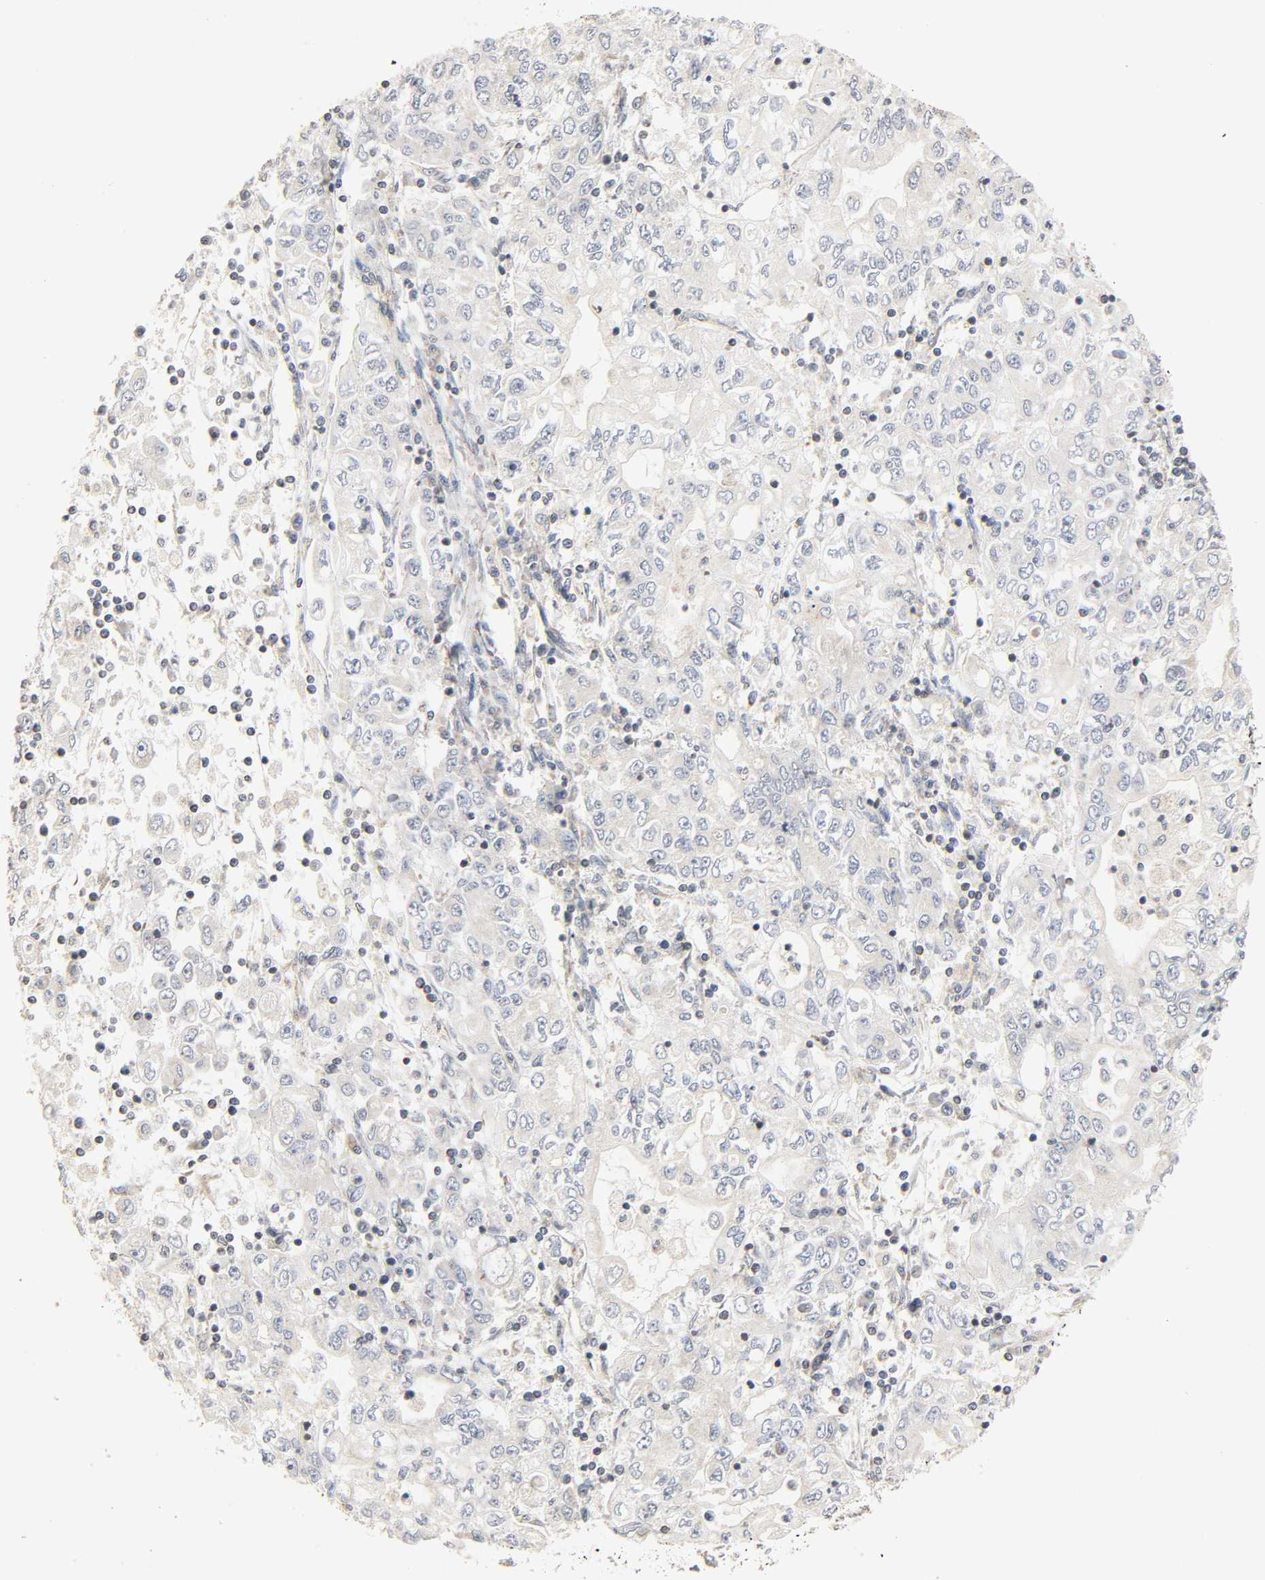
{"staining": {"intensity": "negative", "quantity": "none", "location": "none"}, "tissue": "stomach cancer", "cell_type": "Tumor cells", "image_type": "cancer", "snomed": [{"axis": "morphology", "description": "Adenocarcinoma, NOS"}, {"axis": "topography", "description": "Stomach, lower"}], "caption": "This is a micrograph of IHC staining of stomach adenocarcinoma, which shows no expression in tumor cells.", "gene": "CLEC4E", "patient": {"sex": "female", "age": 72}}